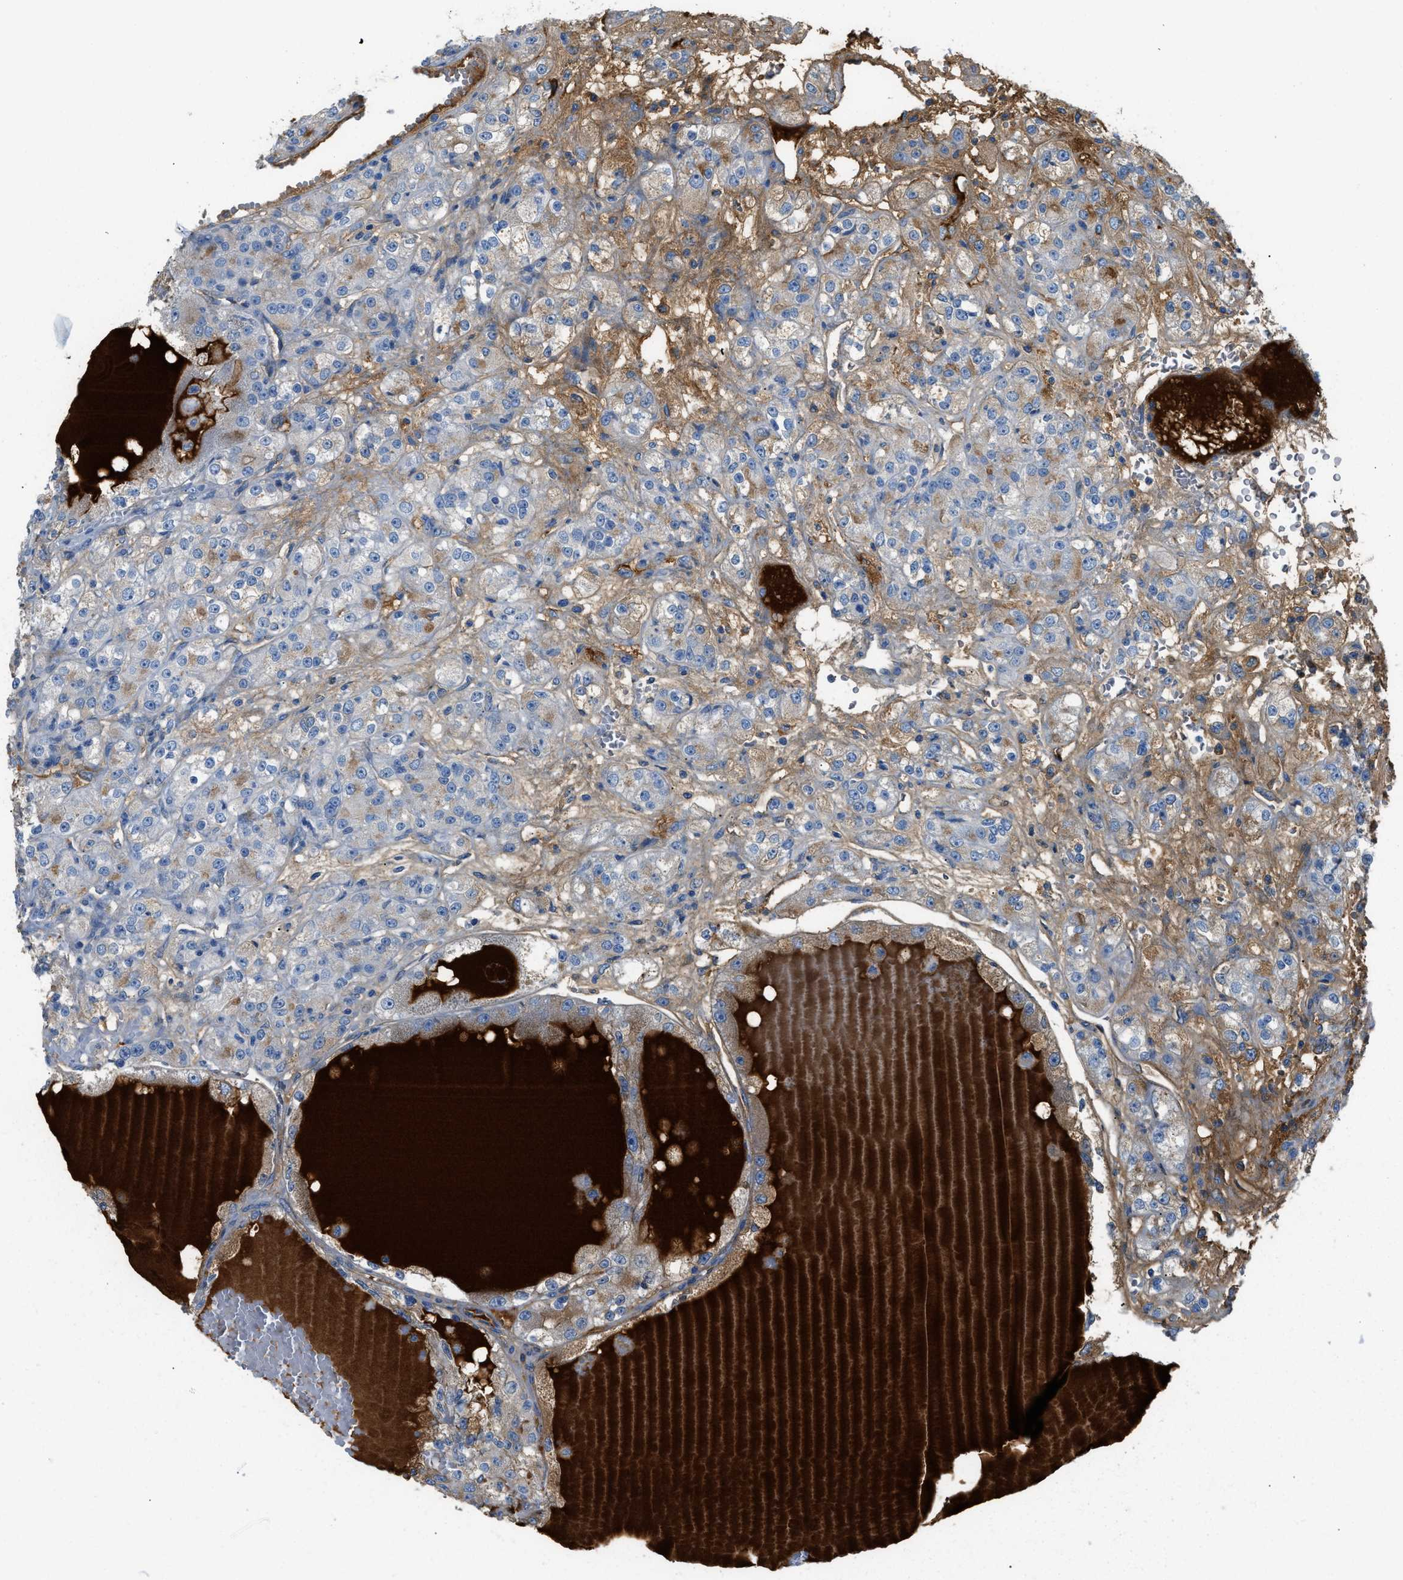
{"staining": {"intensity": "moderate", "quantity": "<25%", "location": "cytoplasmic/membranous"}, "tissue": "renal cancer", "cell_type": "Tumor cells", "image_type": "cancer", "snomed": [{"axis": "morphology", "description": "Normal tissue, NOS"}, {"axis": "morphology", "description": "Adenocarcinoma, NOS"}, {"axis": "topography", "description": "Kidney"}], "caption": "Moderate cytoplasmic/membranous protein expression is identified in about <25% of tumor cells in renal adenocarcinoma.", "gene": "CFI", "patient": {"sex": "male", "age": 61}}